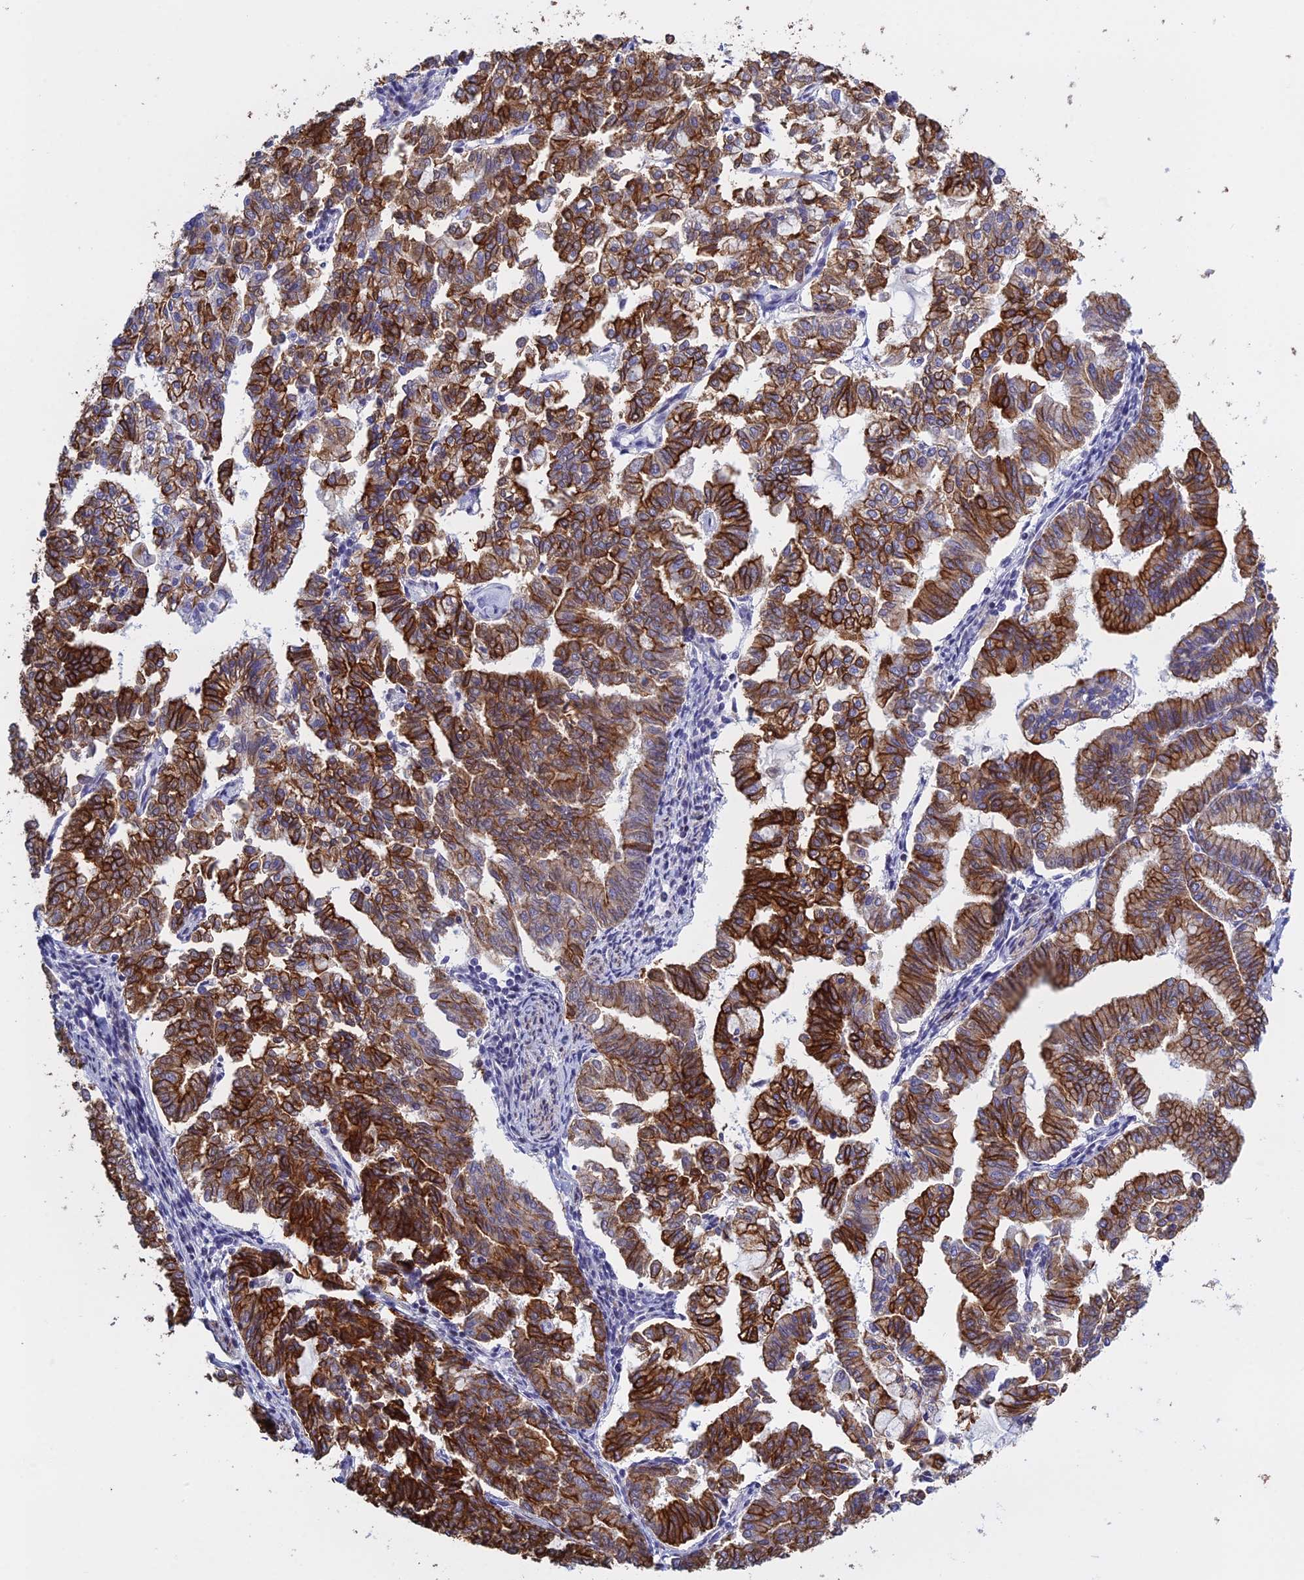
{"staining": {"intensity": "strong", "quantity": "25%-75%", "location": "cytoplasmic/membranous"}, "tissue": "endometrial cancer", "cell_type": "Tumor cells", "image_type": "cancer", "snomed": [{"axis": "morphology", "description": "Adenocarcinoma, NOS"}, {"axis": "topography", "description": "Endometrium"}], "caption": "Human endometrial adenocarcinoma stained with a protein marker reveals strong staining in tumor cells.", "gene": "LZTS2", "patient": {"sex": "female", "age": 79}}